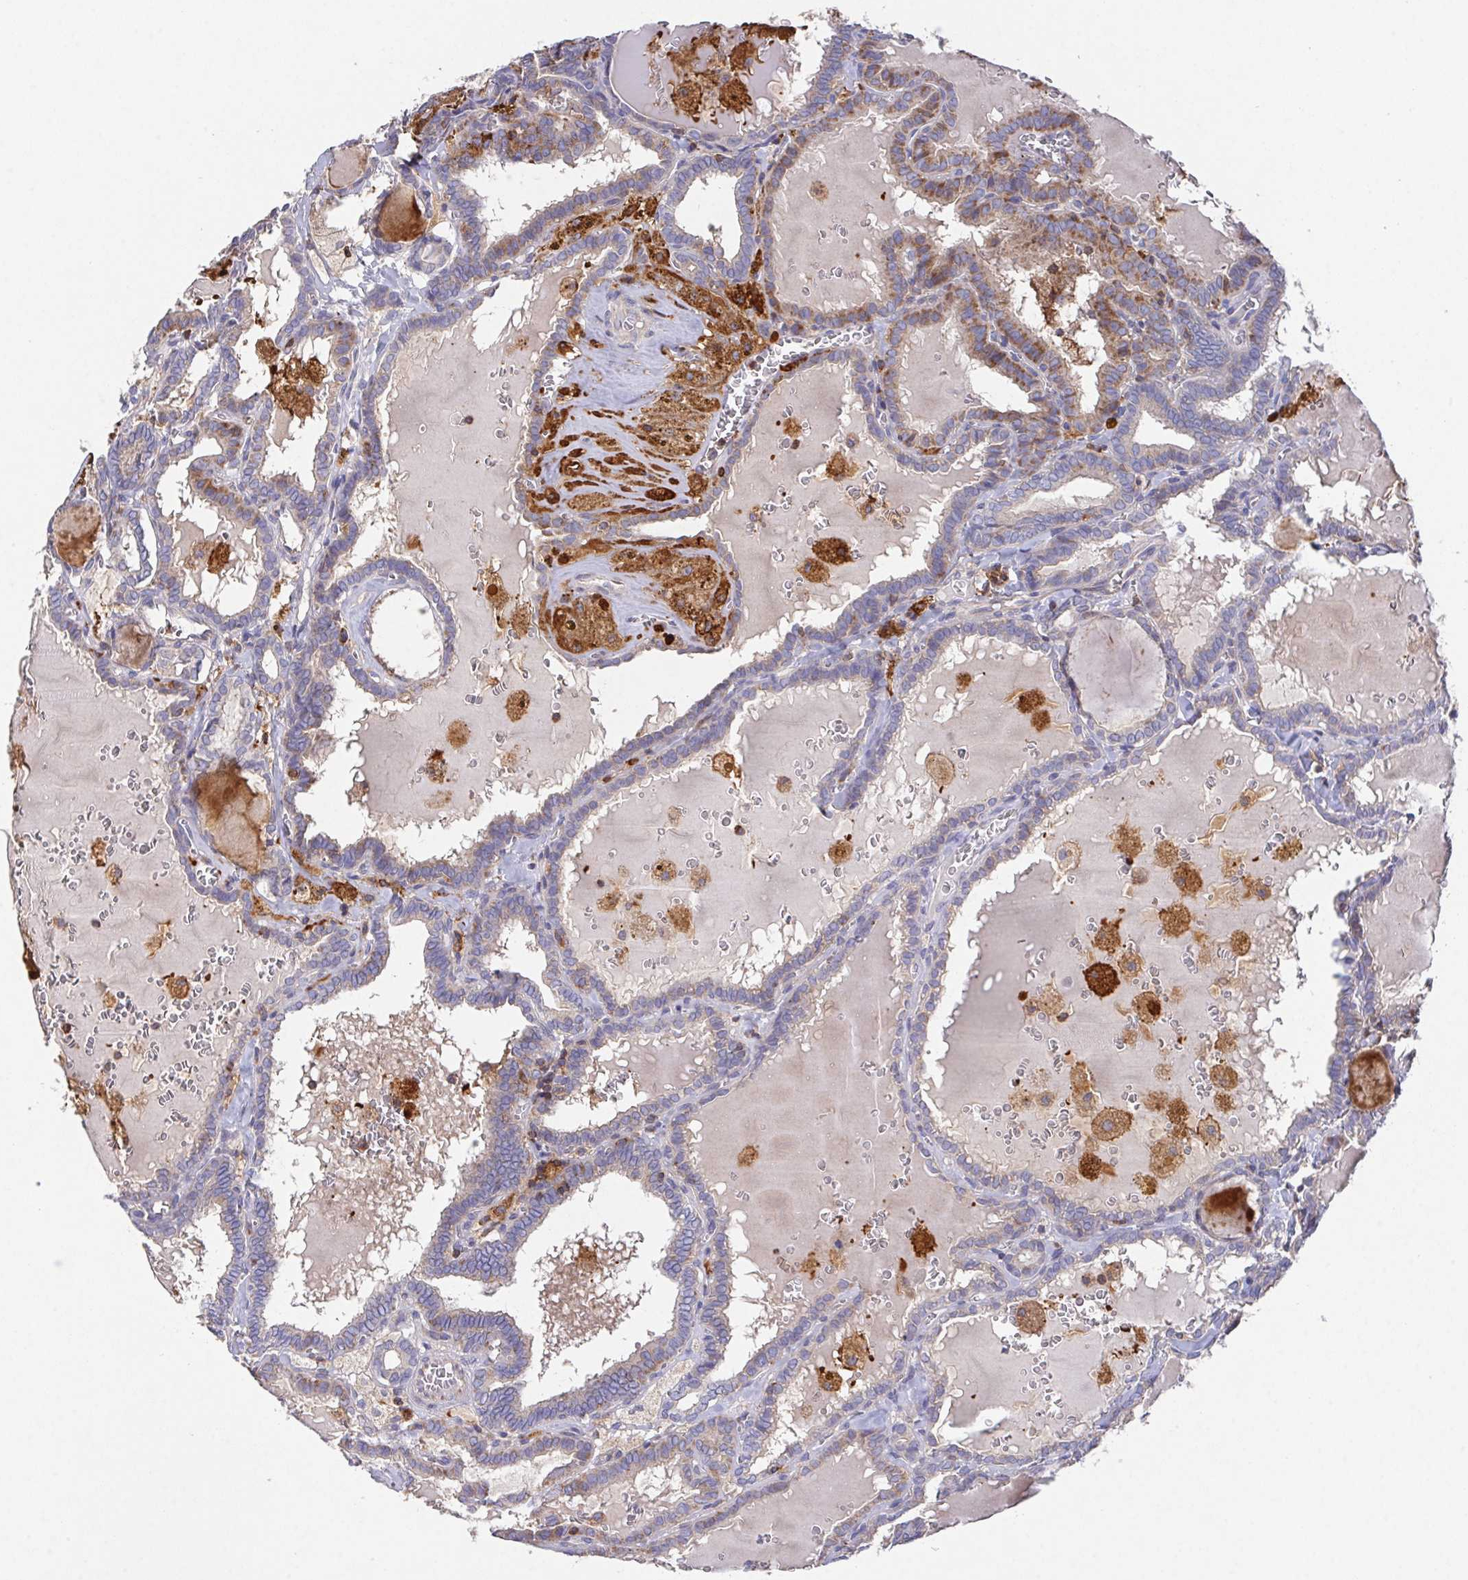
{"staining": {"intensity": "moderate", "quantity": "<25%", "location": "cytoplasmic/membranous"}, "tissue": "thyroid cancer", "cell_type": "Tumor cells", "image_type": "cancer", "snomed": [{"axis": "morphology", "description": "Papillary adenocarcinoma, NOS"}, {"axis": "topography", "description": "Thyroid gland"}], "caption": "IHC image of neoplastic tissue: human thyroid papillary adenocarcinoma stained using immunohistochemistry shows low levels of moderate protein expression localized specifically in the cytoplasmic/membranous of tumor cells, appearing as a cytoplasmic/membranous brown color.", "gene": "FAM241A", "patient": {"sex": "female", "age": 39}}